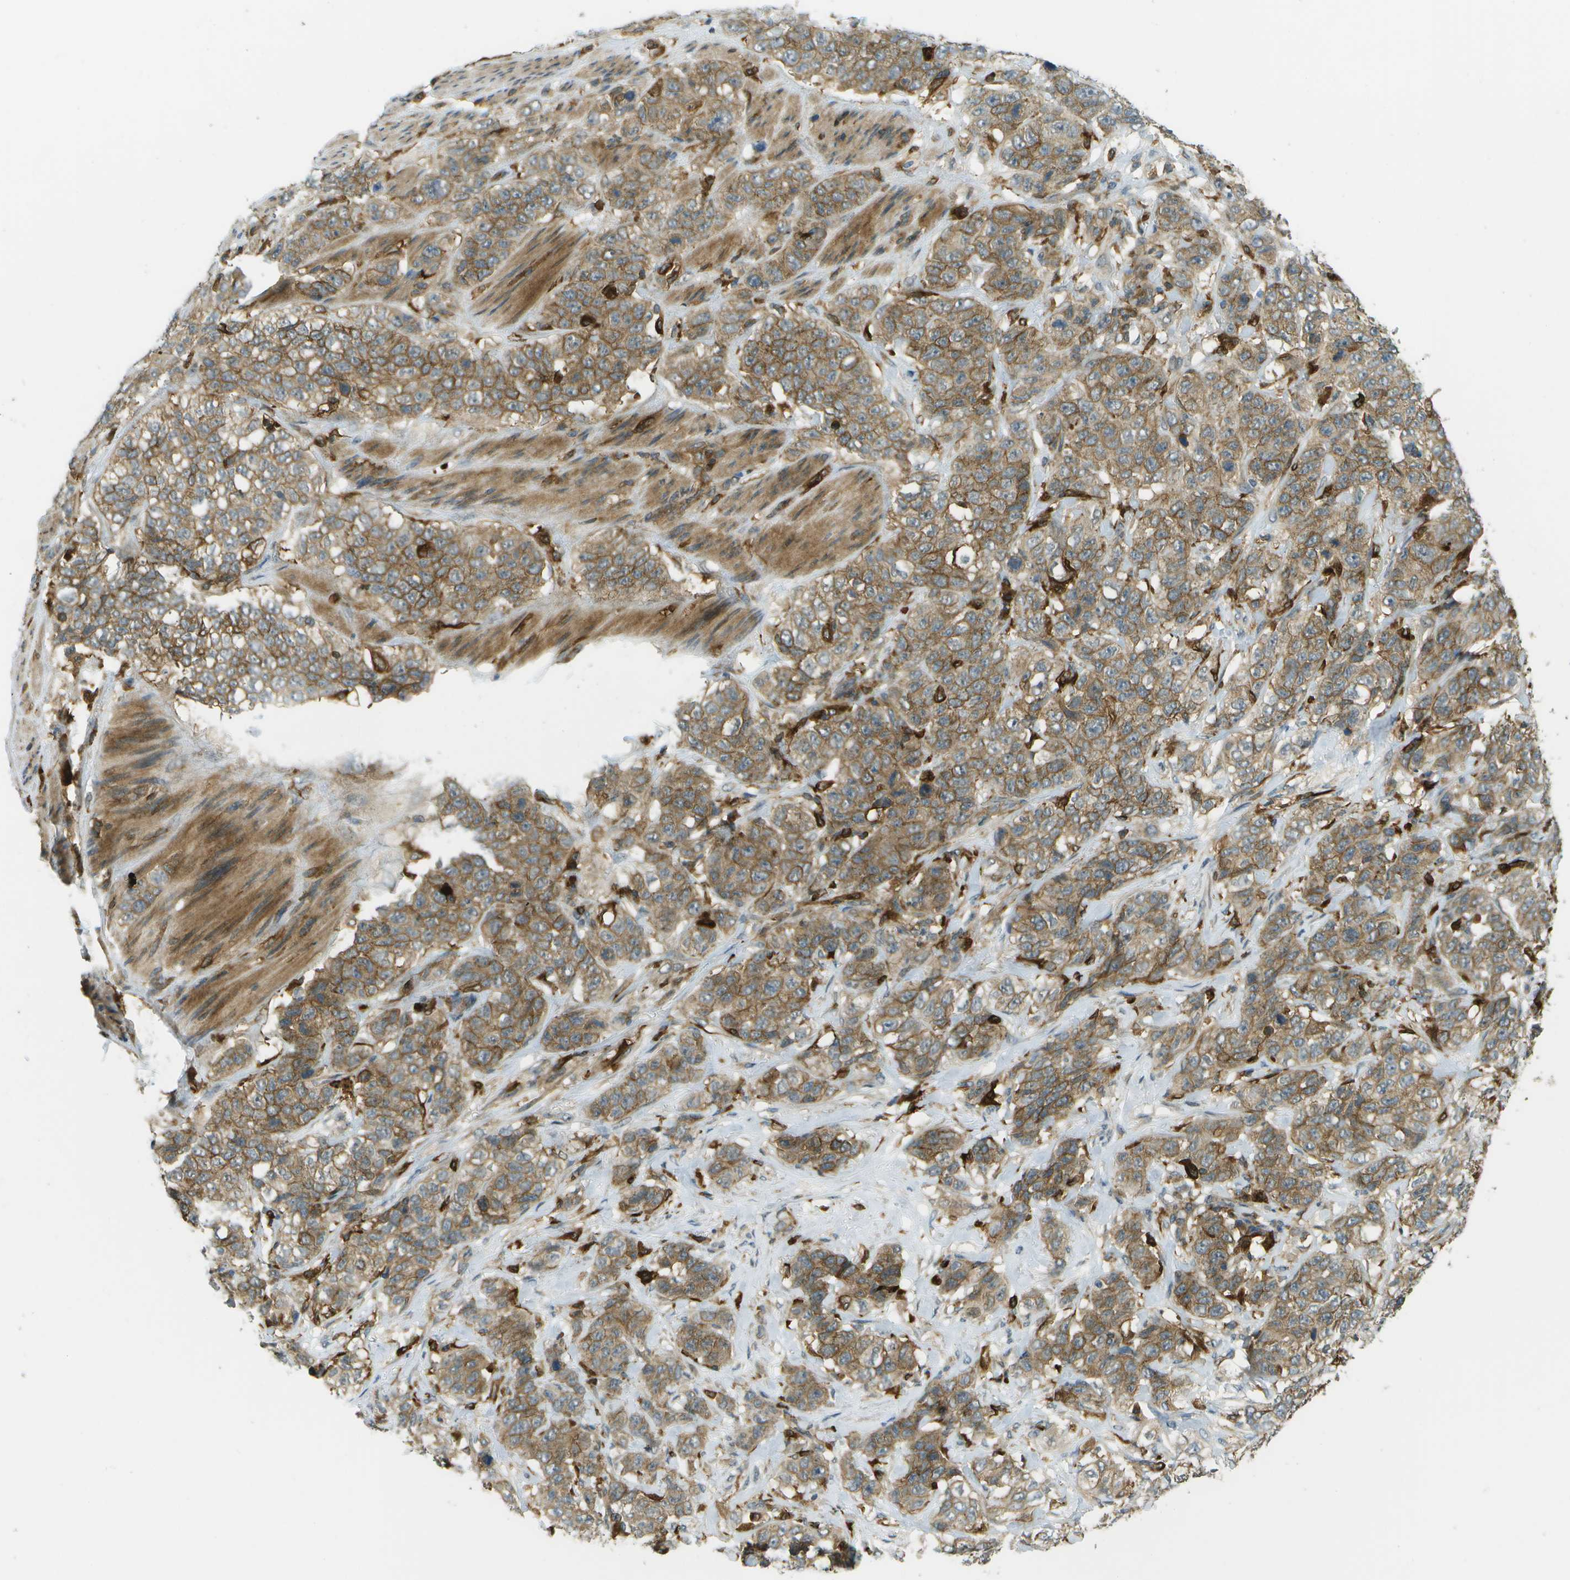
{"staining": {"intensity": "weak", "quantity": ">75%", "location": "cytoplasmic/membranous"}, "tissue": "stomach cancer", "cell_type": "Tumor cells", "image_type": "cancer", "snomed": [{"axis": "morphology", "description": "Adenocarcinoma, NOS"}, {"axis": "topography", "description": "Stomach"}], "caption": "Approximately >75% of tumor cells in stomach adenocarcinoma reveal weak cytoplasmic/membranous protein expression as visualized by brown immunohistochemical staining.", "gene": "TMTC1", "patient": {"sex": "male", "age": 48}}